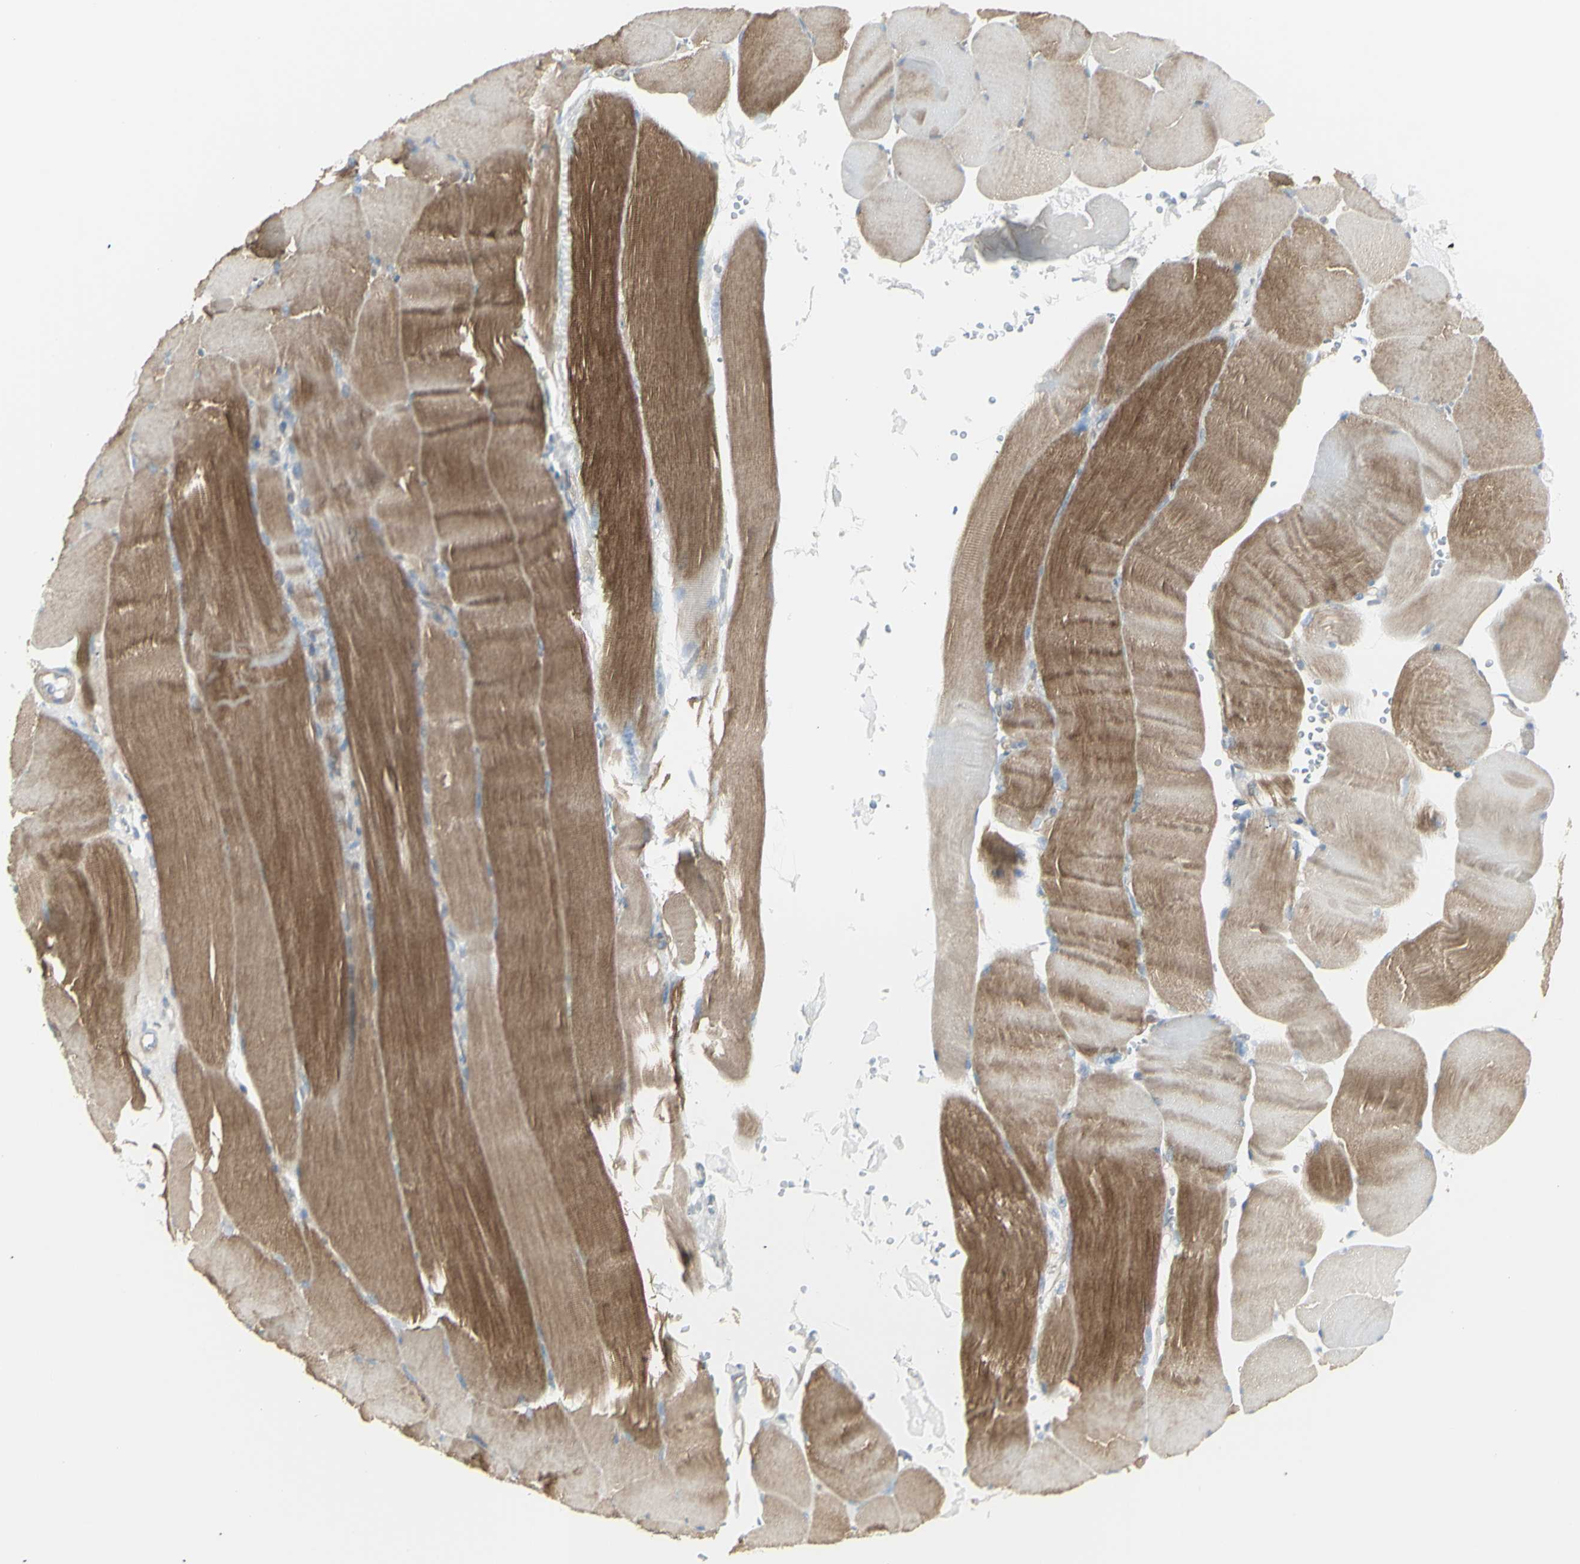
{"staining": {"intensity": "moderate", "quantity": ">75%", "location": "cytoplasmic/membranous"}, "tissue": "skeletal muscle", "cell_type": "Myocytes", "image_type": "normal", "snomed": [{"axis": "morphology", "description": "Normal tissue, NOS"}, {"axis": "topography", "description": "Skin"}, {"axis": "topography", "description": "Skeletal muscle"}], "caption": "Skeletal muscle stained for a protein demonstrates moderate cytoplasmic/membranous positivity in myocytes. (Brightfield microscopy of DAB IHC at high magnification).", "gene": "NDST4", "patient": {"sex": "male", "age": 83}}